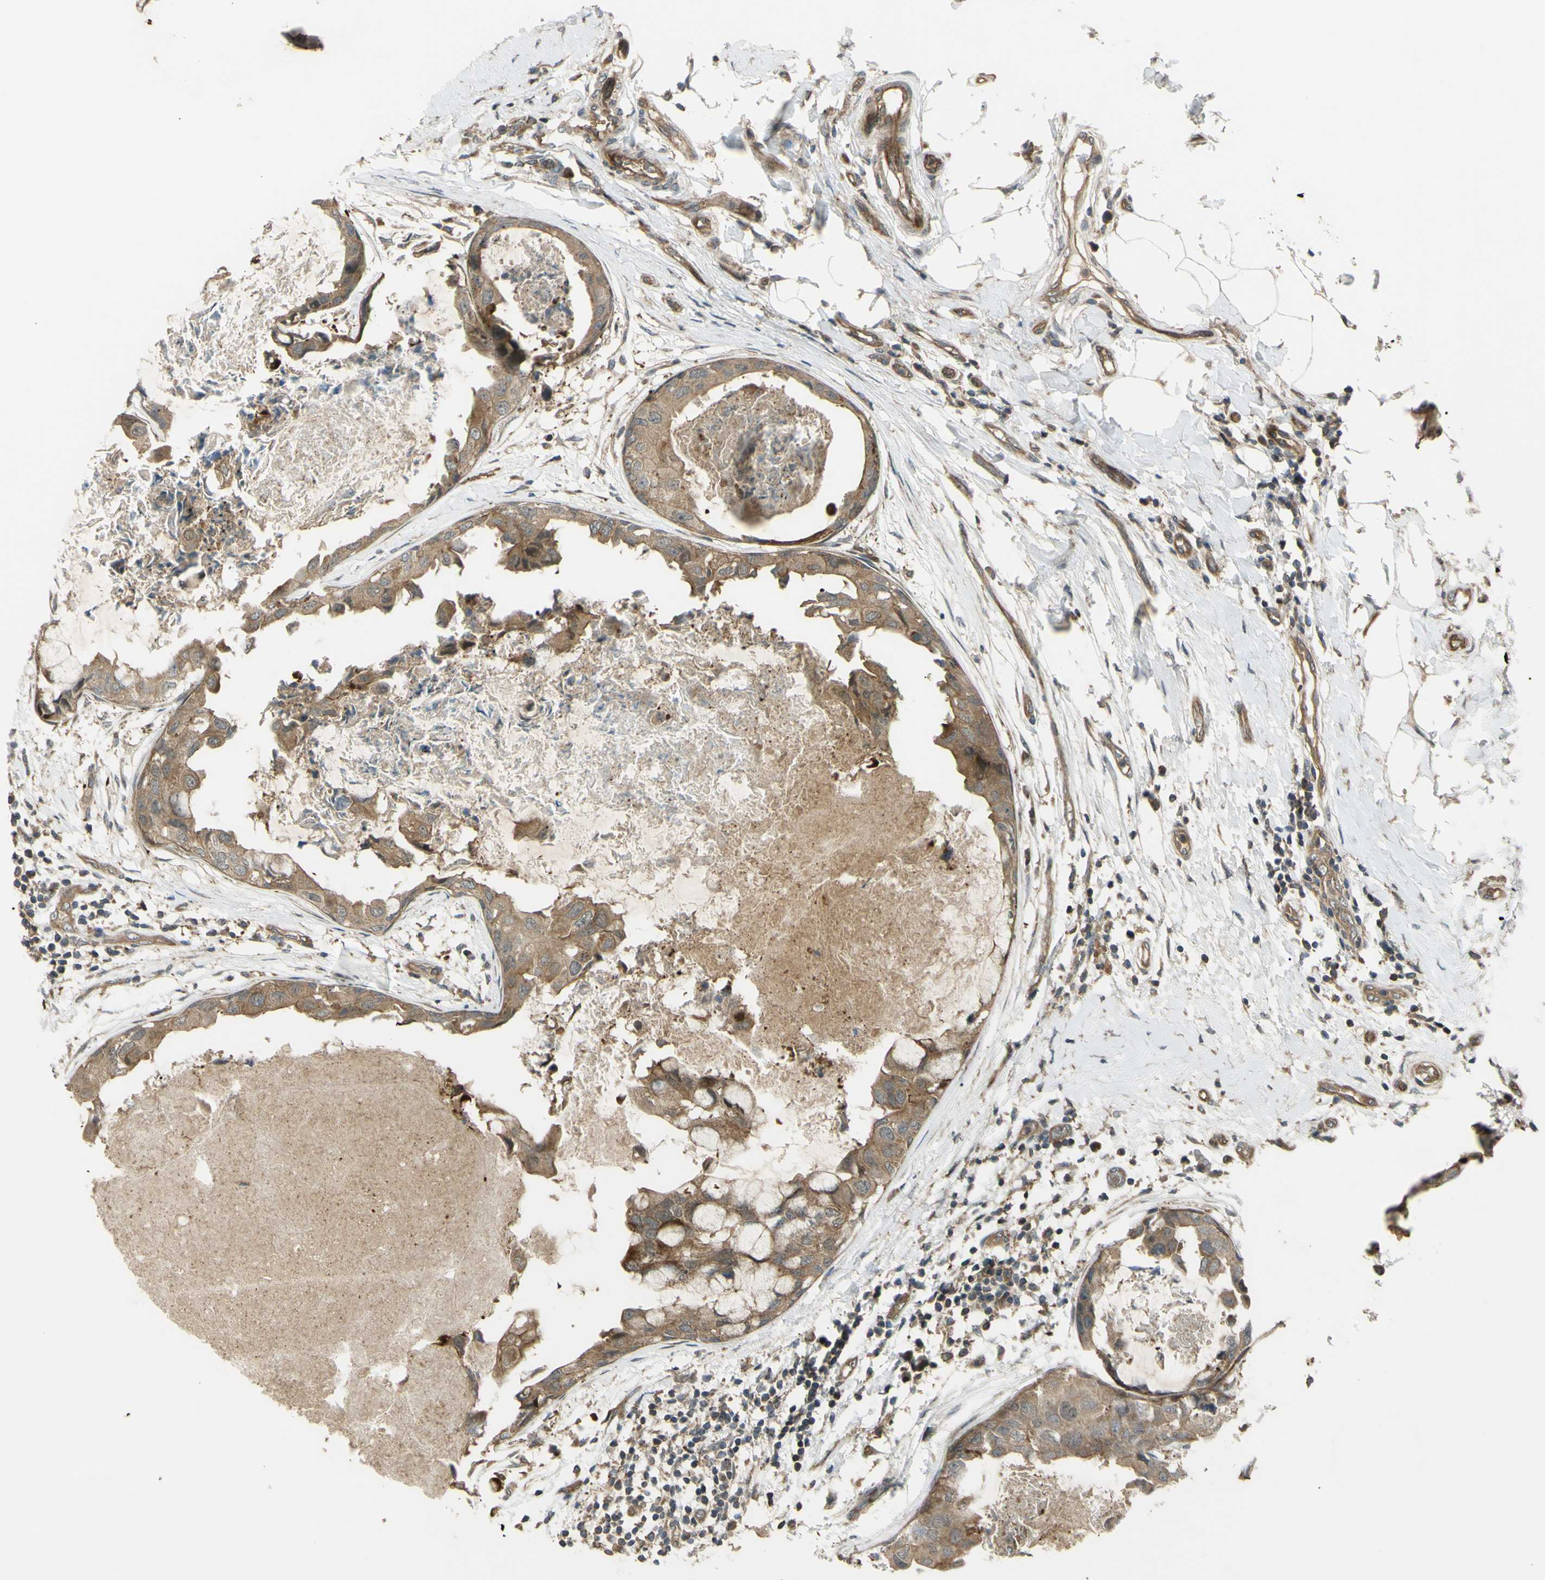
{"staining": {"intensity": "moderate", "quantity": ">75%", "location": "cytoplasmic/membranous"}, "tissue": "breast cancer", "cell_type": "Tumor cells", "image_type": "cancer", "snomed": [{"axis": "morphology", "description": "Duct carcinoma"}, {"axis": "topography", "description": "Breast"}], "caption": "Human infiltrating ductal carcinoma (breast) stained for a protein (brown) demonstrates moderate cytoplasmic/membranous positive expression in approximately >75% of tumor cells.", "gene": "FLII", "patient": {"sex": "female", "age": 40}}